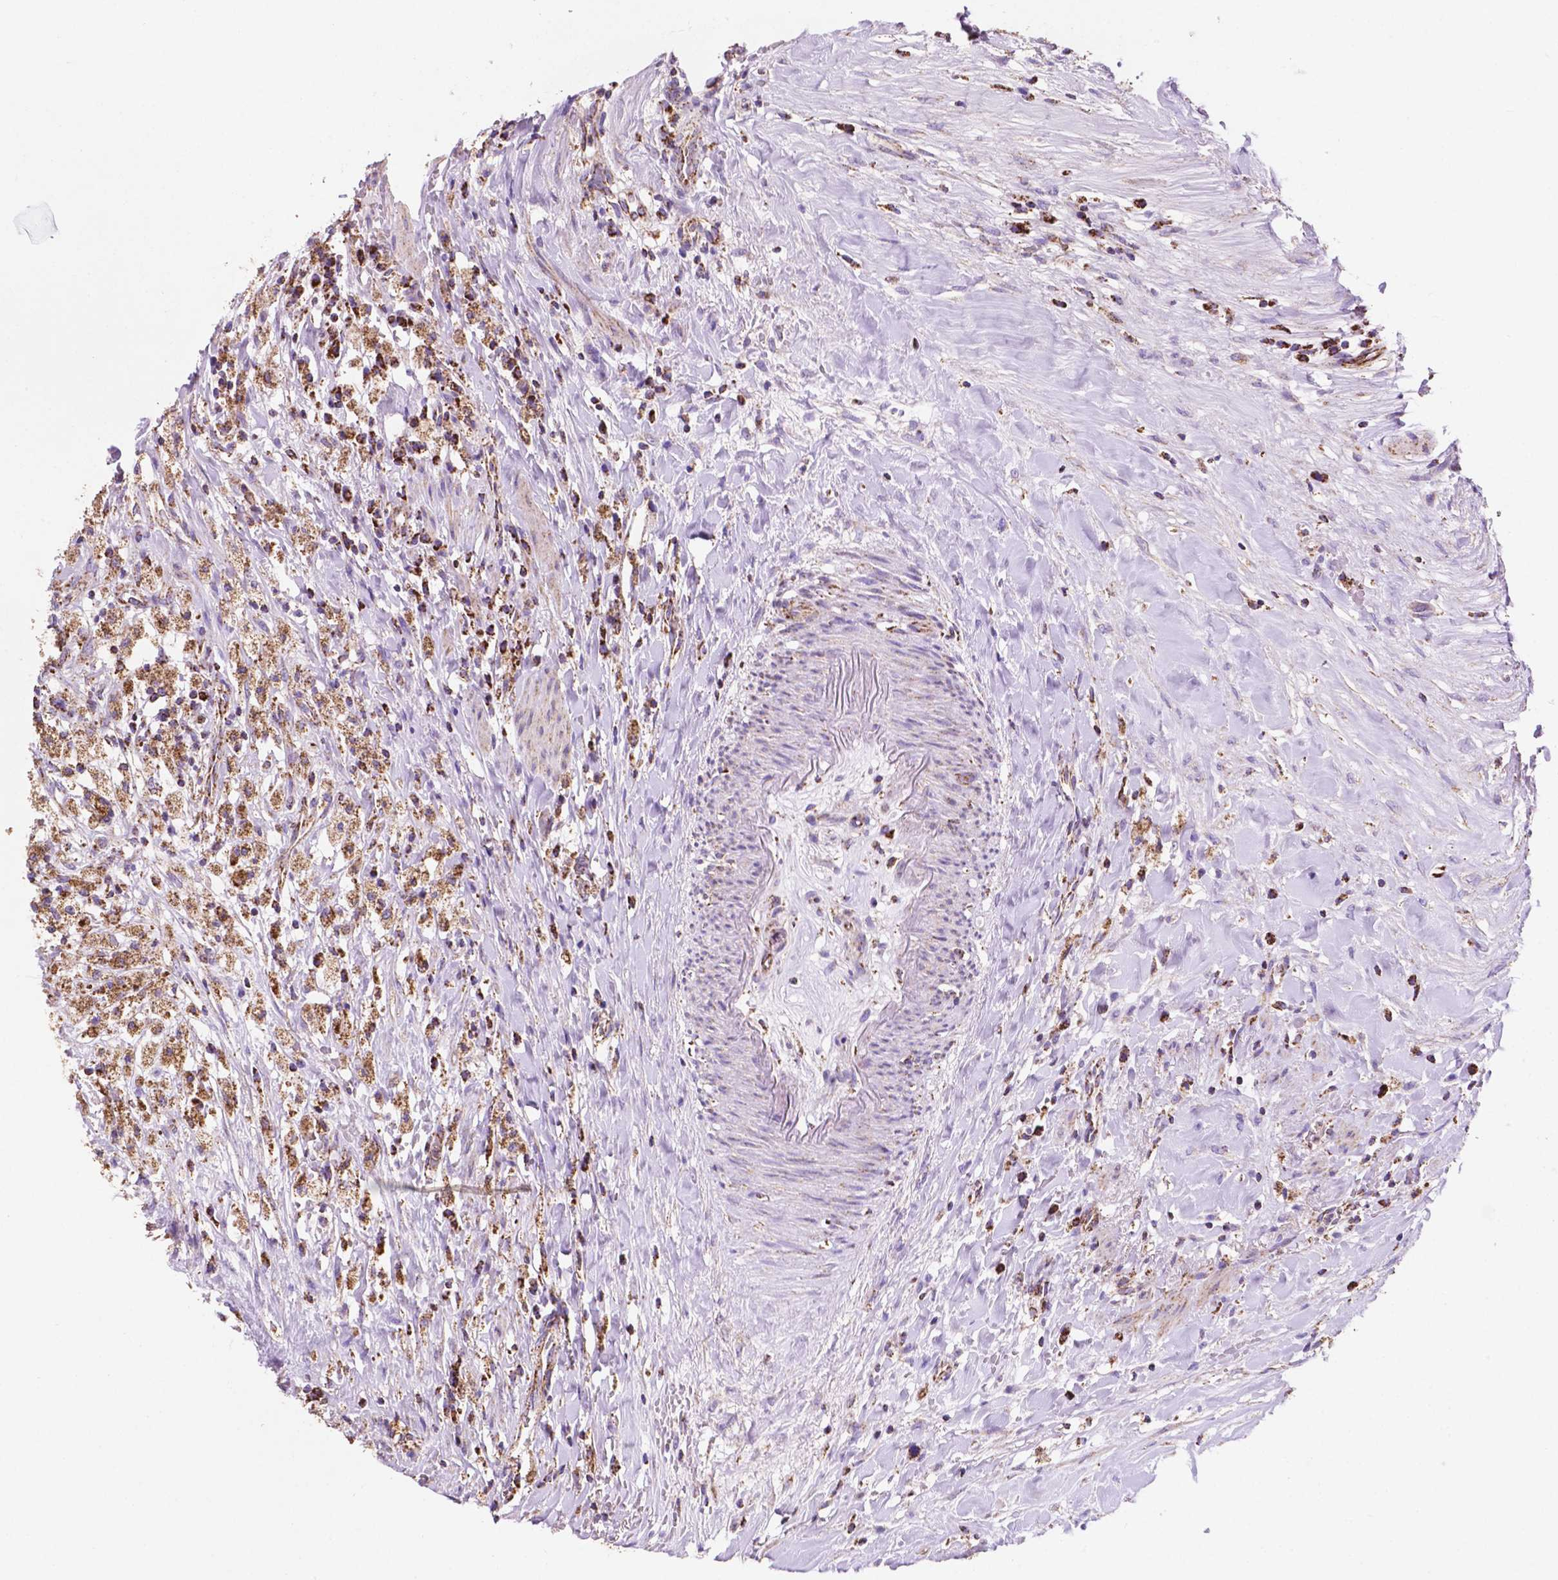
{"staining": {"intensity": "moderate", "quantity": ">75%", "location": "cytoplasmic/membranous"}, "tissue": "testis cancer", "cell_type": "Tumor cells", "image_type": "cancer", "snomed": [{"axis": "morphology", "description": "Necrosis, NOS"}, {"axis": "morphology", "description": "Carcinoma, Embryonal, NOS"}, {"axis": "topography", "description": "Testis"}], "caption": "A brown stain labels moderate cytoplasmic/membranous staining of a protein in human testis cancer (embryonal carcinoma) tumor cells.", "gene": "HSPD1", "patient": {"sex": "male", "age": 19}}